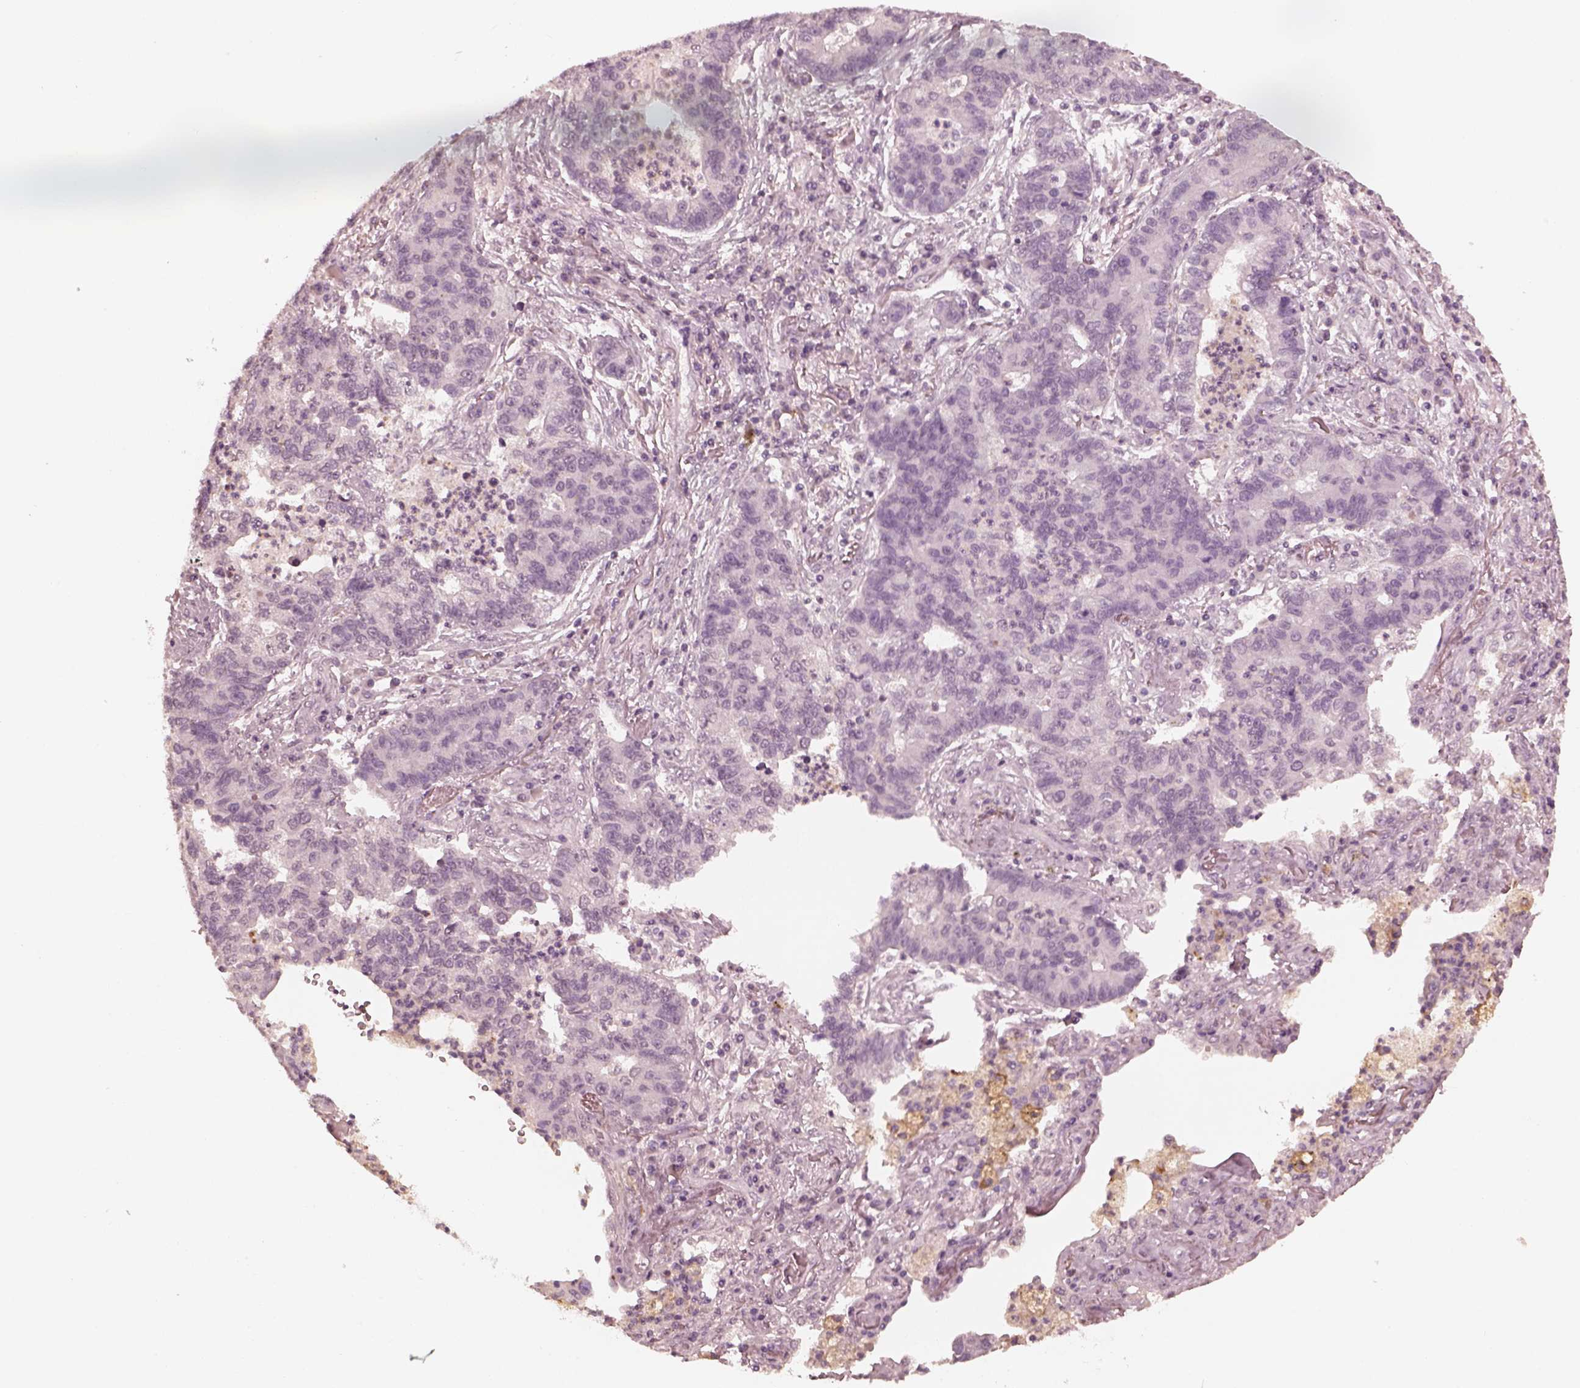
{"staining": {"intensity": "negative", "quantity": "none", "location": "none"}, "tissue": "lung cancer", "cell_type": "Tumor cells", "image_type": "cancer", "snomed": [{"axis": "morphology", "description": "Adenocarcinoma, NOS"}, {"axis": "topography", "description": "Lung"}], "caption": "Adenocarcinoma (lung) was stained to show a protein in brown. There is no significant staining in tumor cells. (DAB immunohistochemistry with hematoxylin counter stain).", "gene": "KRT79", "patient": {"sex": "female", "age": 57}}